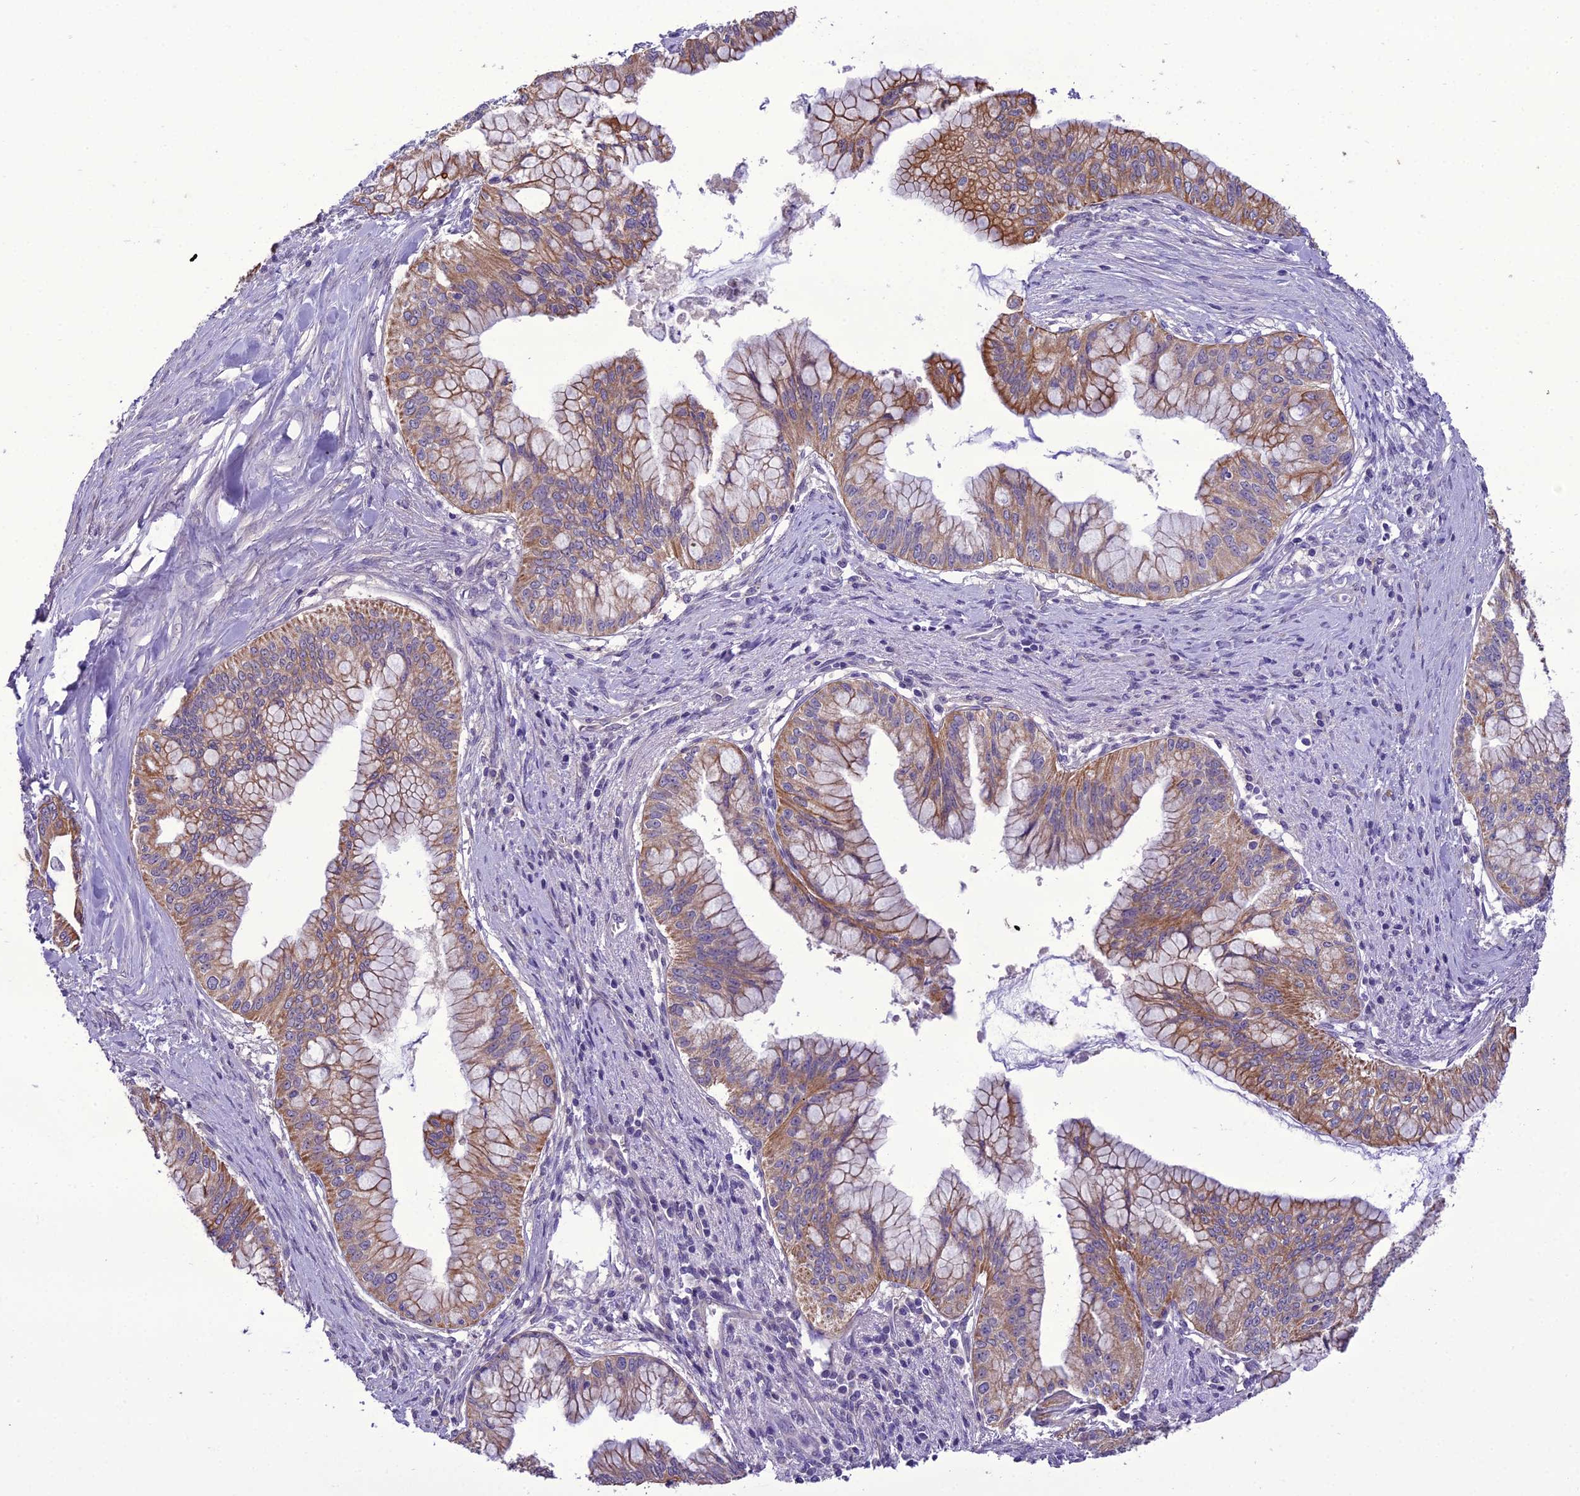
{"staining": {"intensity": "moderate", "quantity": ">75%", "location": "cytoplasmic/membranous"}, "tissue": "pancreatic cancer", "cell_type": "Tumor cells", "image_type": "cancer", "snomed": [{"axis": "morphology", "description": "Adenocarcinoma, NOS"}, {"axis": "topography", "description": "Pancreas"}], "caption": "Brown immunohistochemical staining in human adenocarcinoma (pancreatic) demonstrates moderate cytoplasmic/membranous positivity in about >75% of tumor cells.", "gene": "SCRT1", "patient": {"sex": "male", "age": 46}}